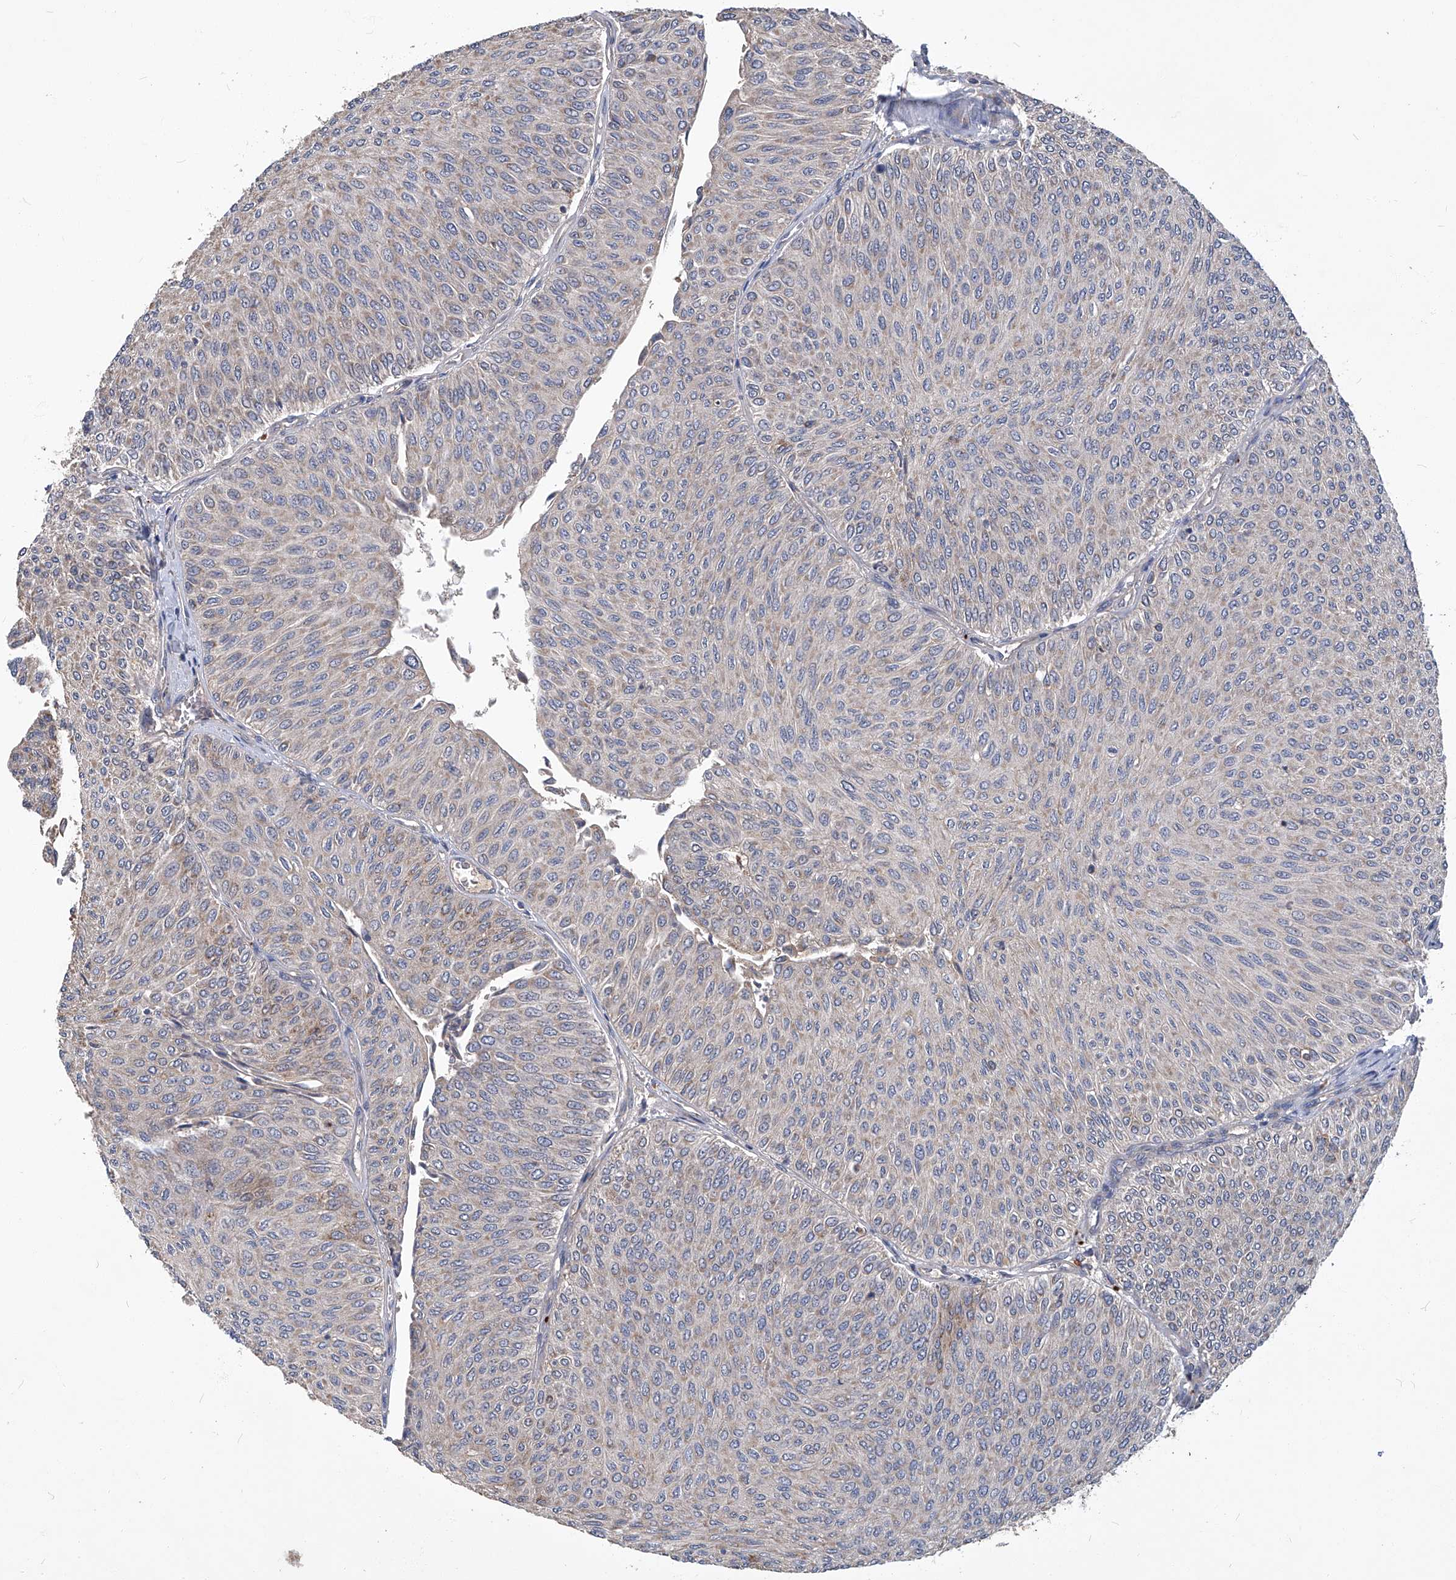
{"staining": {"intensity": "weak", "quantity": "<25%", "location": "cytoplasmic/membranous"}, "tissue": "urothelial cancer", "cell_type": "Tumor cells", "image_type": "cancer", "snomed": [{"axis": "morphology", "description": "Urothelial carcinoma, Low grade"}, {"axis": "topography", "description": "Urinary bladder"}], "caption": "Tumor cells show no significant expression in low-grade urothelial carcinoma.", "gene": "TNFRSF13B", "patient": {"sex": "male", "age": 78}}